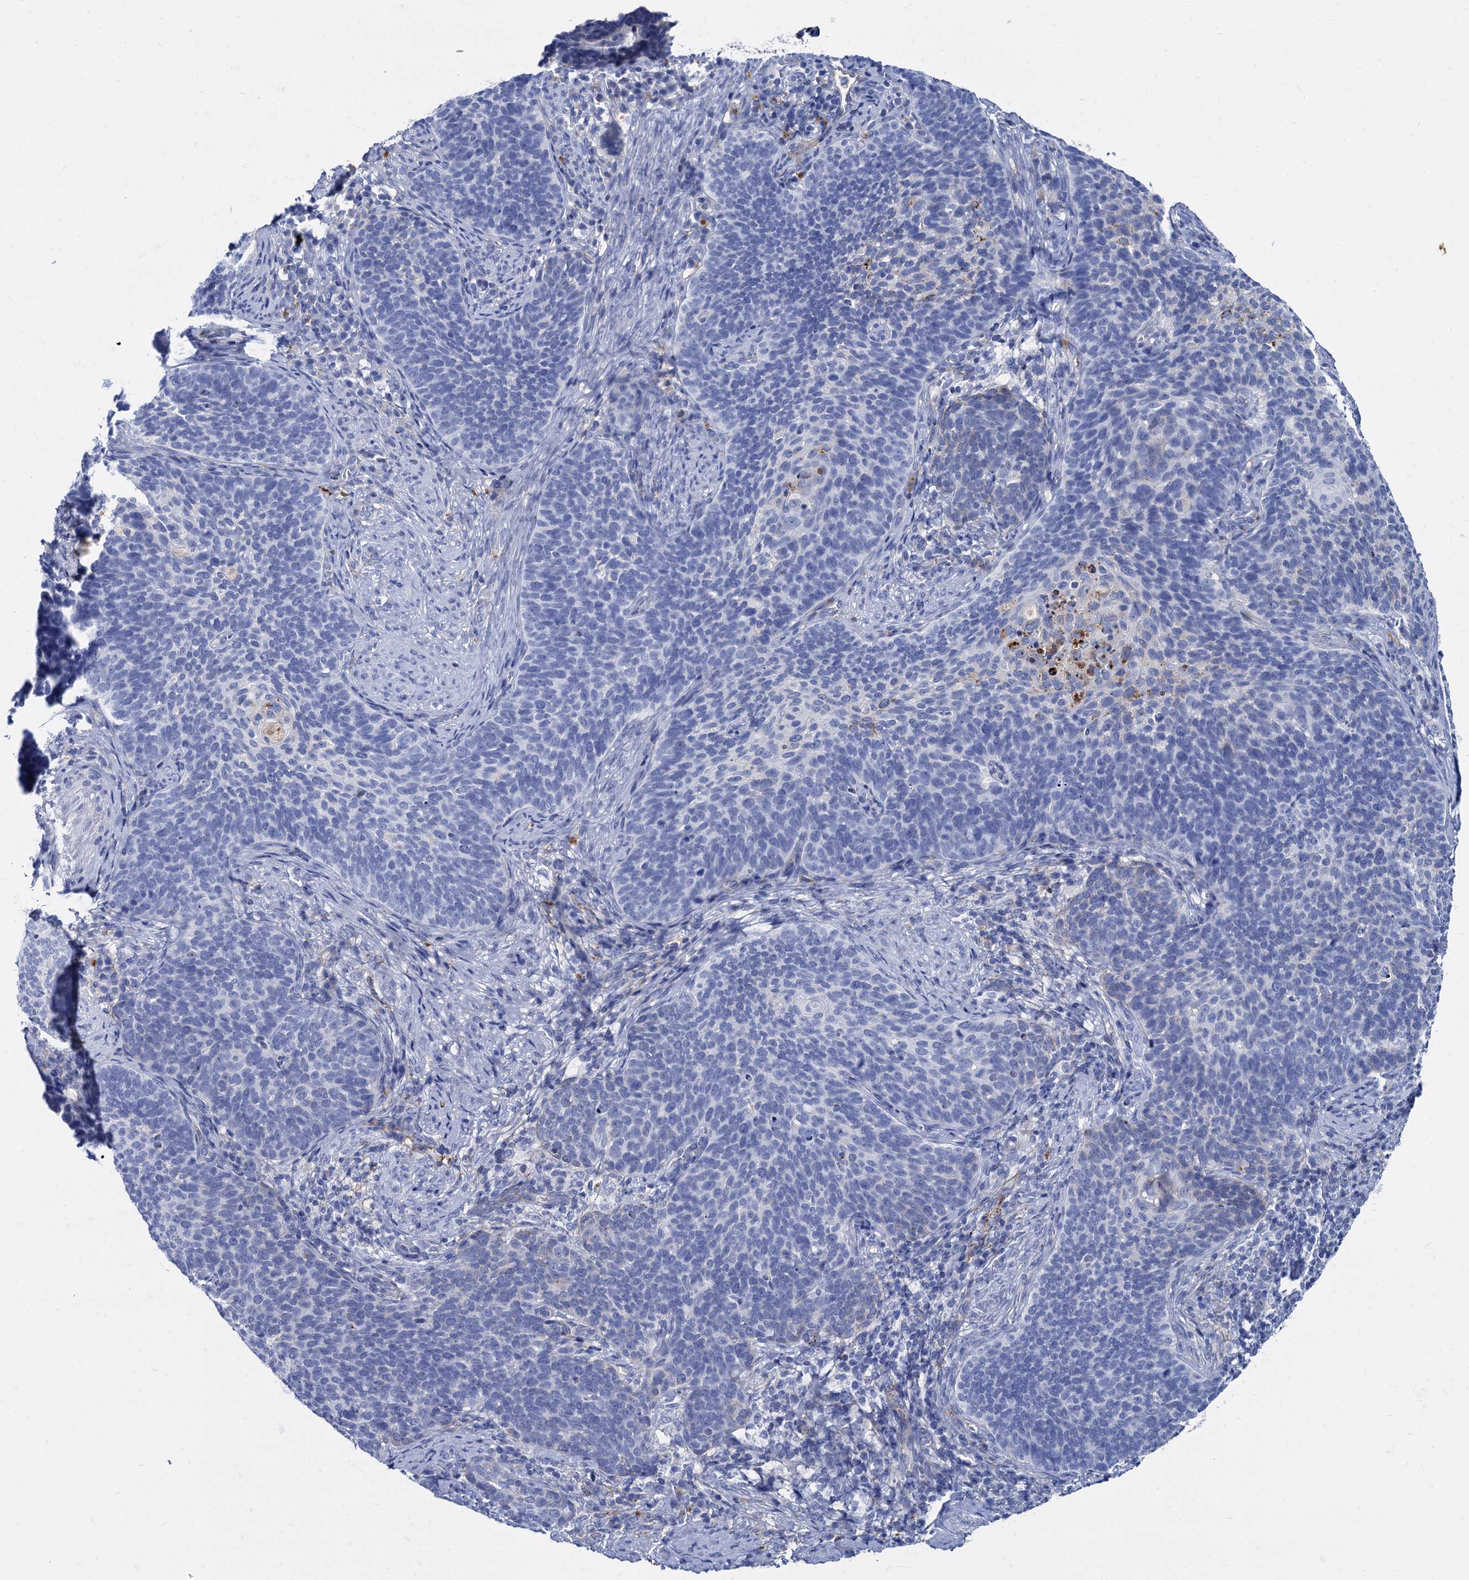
{"staining": {"intensity": "negative", "quantity": "none", "location": "none"}, "tissue": "cervical cancer", "cell_type": "Tumor cells", "image_type": "cancer", "snomed": [{"axis": "morphology", "description": "Squamous cell carcinoma, NOS"}, {"axis": "topography", "description": "Cervix"}], "caption": "An image of human cervical squamous cell carcinoma is negative for staining in tumor cells.", "gene": "APOD", "patient": {"sex": "female", "age": 41}}